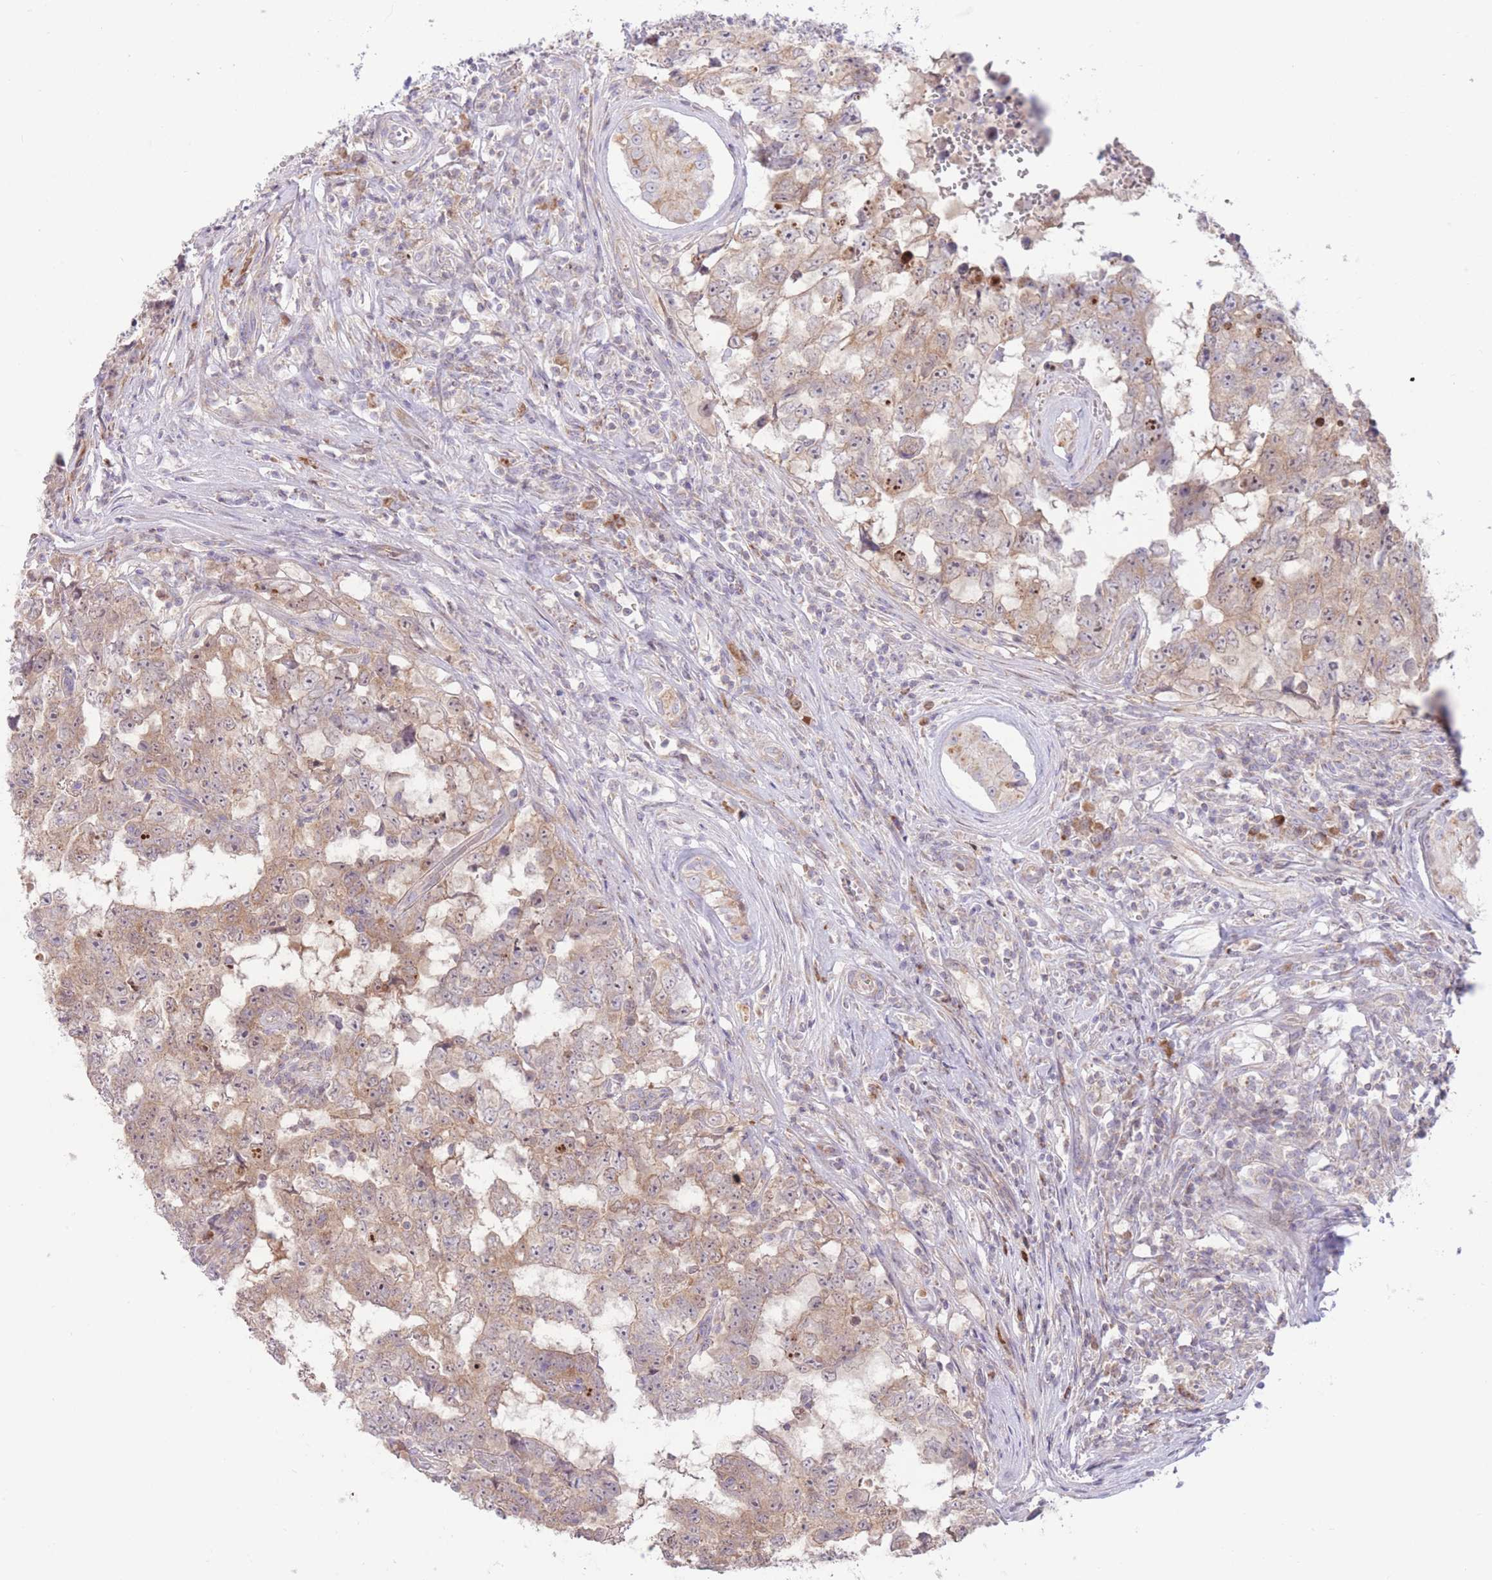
{"staining": {"intensity": "weak", "quantity": ">75%", "location": "cytoplasmic/membranous"}, "tissue": "testis cancer", "cell_type": "Tumor cells", "image_type": "cancer", "snomed": [{"axis": "morphology", "description": "Carcinoma, Embryonal, NOS"}, {"axis": "topography", "description": "Testis"}], "caption": "Immunohistochemistry micrograph of human testis cancer (embryonal carcinoma) stained for a protein (brown), which displays low levels of weak cytoplasmic/membranous staining in about >75% of tumor cells.", "gene": "BOLA2B", "patient": {"sex": "male", "age": 25}}